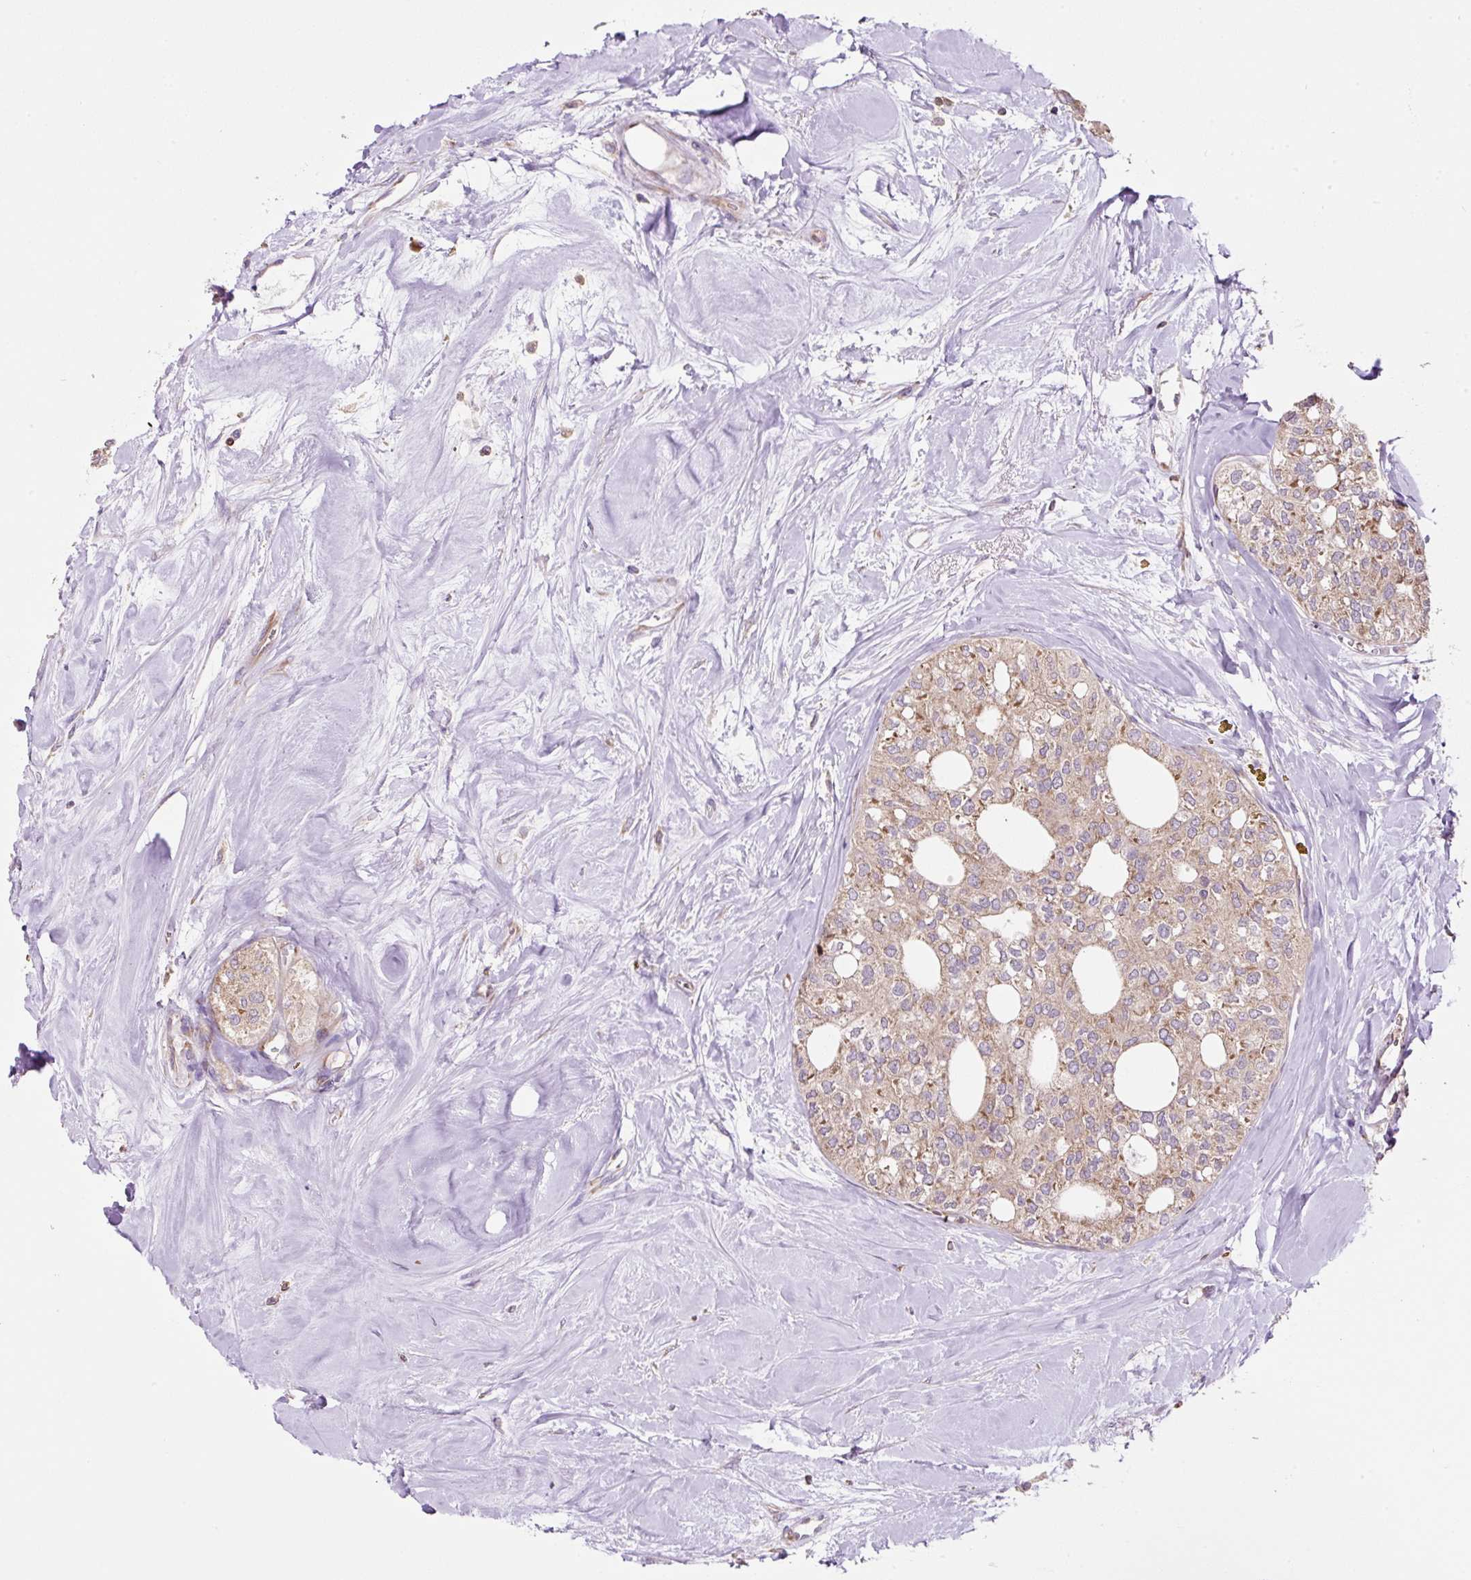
{"staining": {"intensity": "moderate", "quantity": "25%-75%", "location": "cytoplasmic/membranous"}, "tissue": "thyroid cancer", "cell_type": "Tumor cells", "image_type": "cancer", "snomed": [{"axis": "morphology", "description": "Follicular adenoma carcinoma, NOS"}, {"axis": "topography", "description": "Thyroid gland"}], "caption": "Thyroid cancer (follicular adenoma carcinoma) stained with DAB immunohistochemistry displays medium levels of moderate cytoplasmic/membranous staining in about 25%-75% of tumor cells.", "gene": "RPS23", "patient": {"sex": "male", "age": 75}}